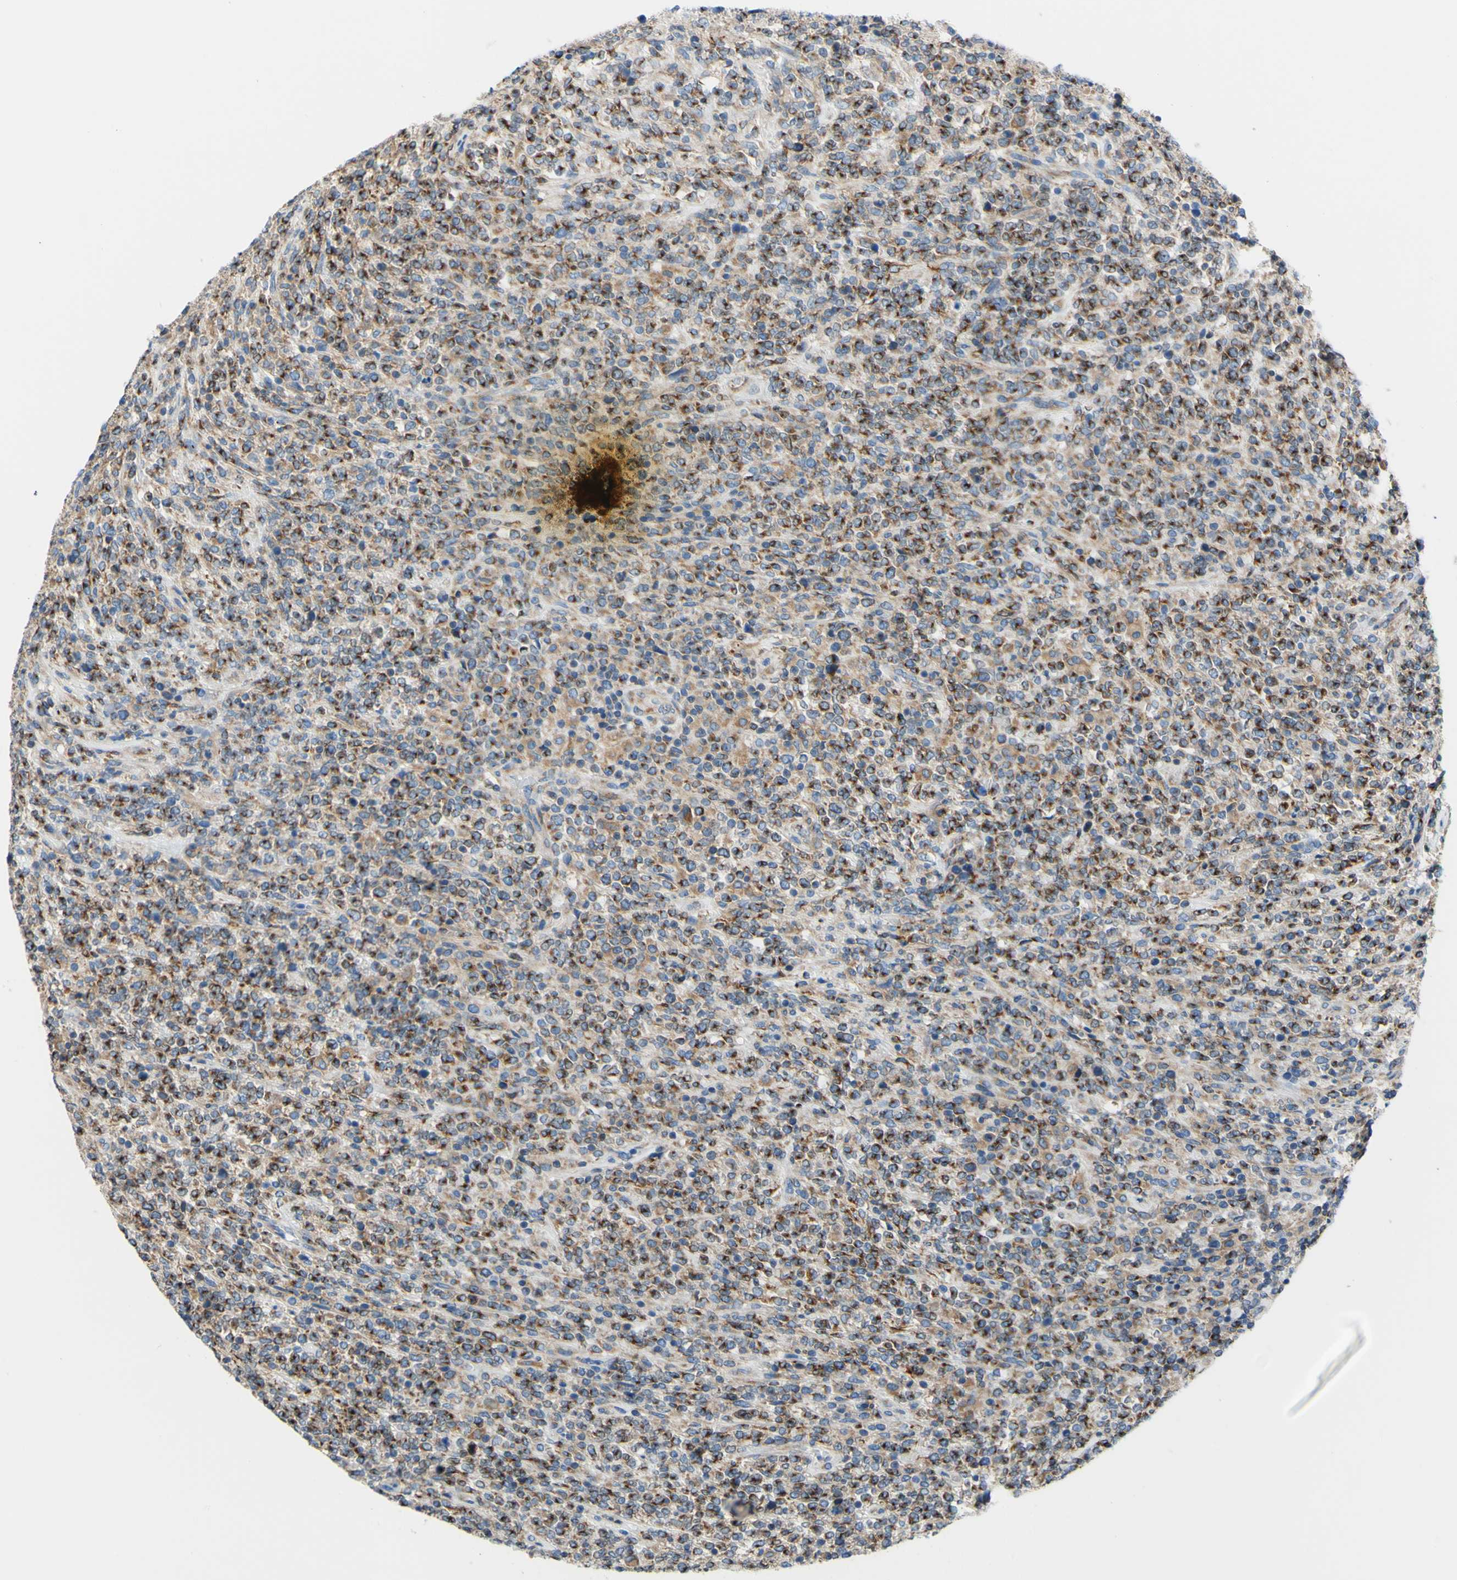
{"staining": {"intensity": "strong", "quantity": "25%-75%", "location": "cytoplasmic/membranous"}, "tissue": "lymphoma", "cell_type": "Tumor cells", "image_type": "cancer", "snomed": [{"axis": "morphology", "description": "Malignant lymphoma, non-Hodgkin's type, High grade"}, {"axis": "topography", "description": "Soft tissue"}], "caption": "Immunohistochemistry staining of high-grade malignant lymphoma, non-Hodgkin's type, which exhibits high levels of strong cytoplasmic/membranous expression in approximately 25%-75% of tumor cells indicating strong cytoplasmic/membranous protein positivity. The staining was performed using DAB (3,3'-diaminobenzidine) (brown) for protein detection and nuclei were counterstained in hematoxylin (blue).", "gene": "RETREG2", "patient": {"sex": "male", "age": 18}}